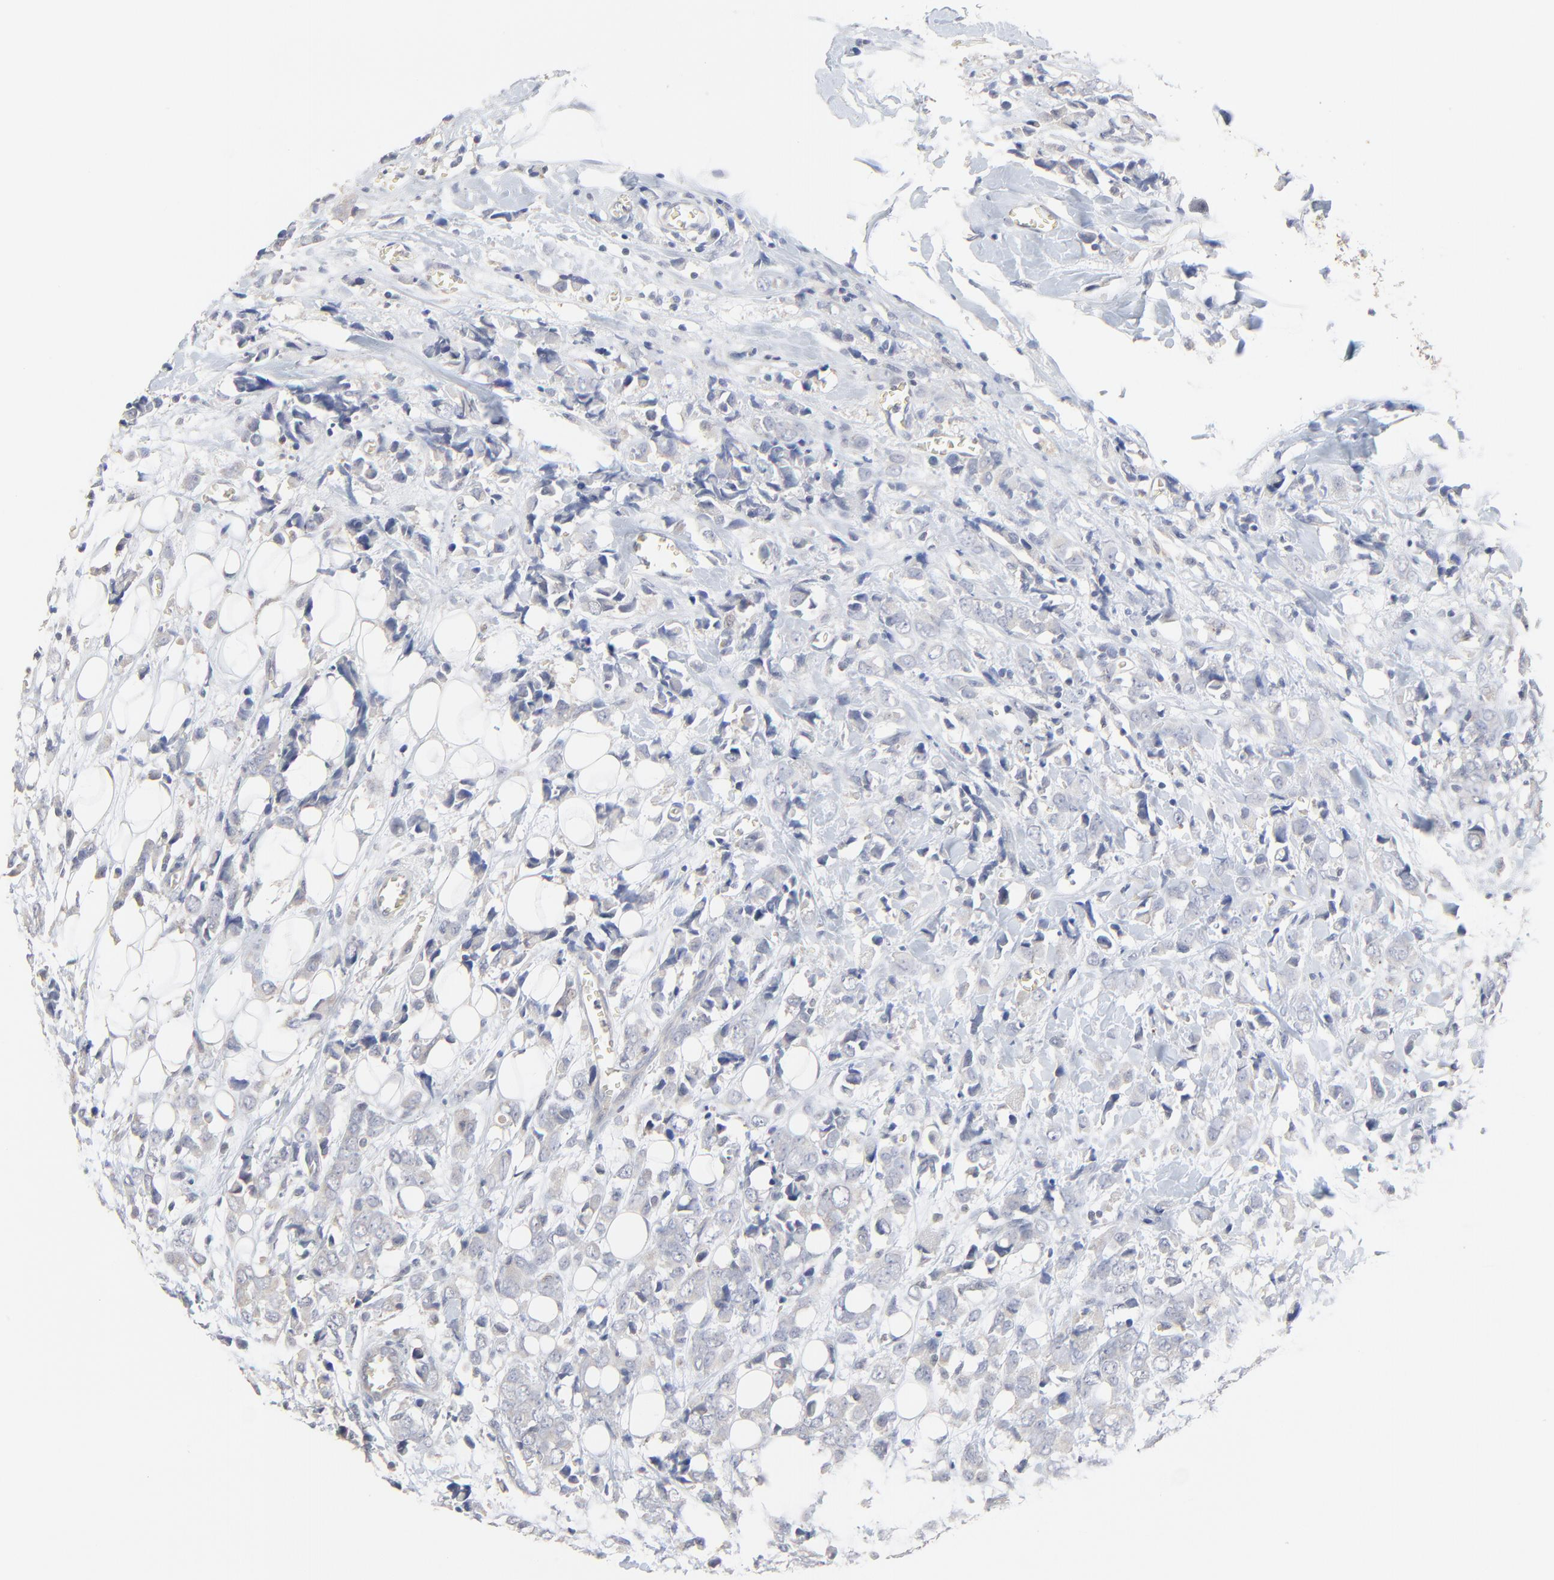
{"staining": {"intensity": "negative", "quantity": "none", "location": "none"}, "tissue": "breast cancer", "cell_type": "Tumor cells", "image_type": "cancer", "snomed": [{"axis": "morphology", "description": "Lobular carcinoma"}, {"axis": "topography", "description": "Breast"}], "caption": "High power microscopy image of an IHC image of lobular carcinoma (breast), revealing no significant positivity in tumor cells.", "gene": "FANCB", "patient": {"sex": "female", "age": 57}}